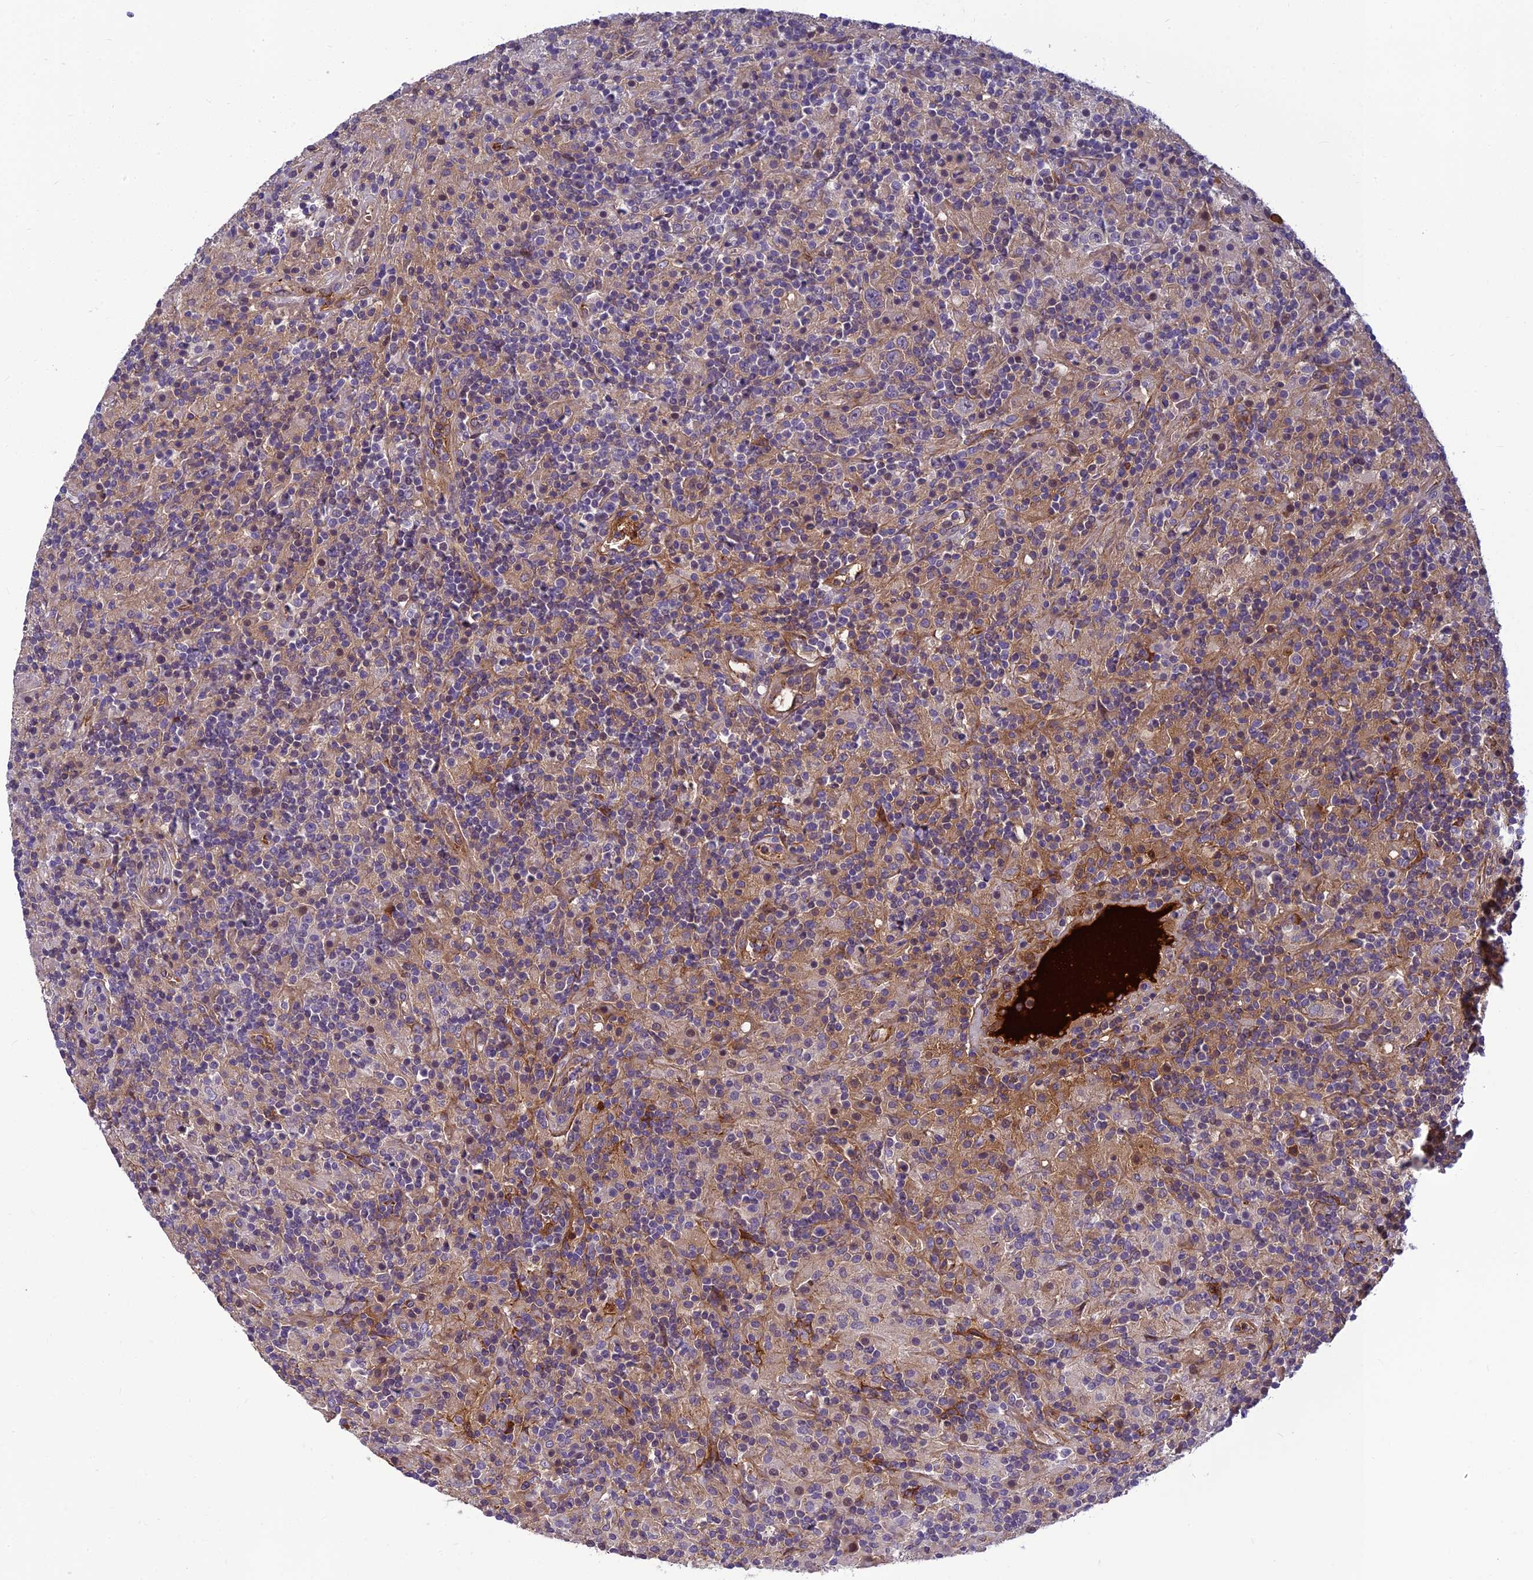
{"staining": {"intensity": "negative", "quantity": "none", "location": "none"}, "tissue": "lymphoma", "cell_type": "Tumor cells", "image_type": "cancer", "snomed": [{"axis": "morphology", "description": "Hodgkin's disease, NOS"}, {"axis": "topography", "description": "Lymph node"}], "caption": "Protein analysis of Hodgkin's disease exhibits no significant expression in tumor cells.", "gene": "CLEC11A", "patient": {"sex": "male", "age": 70}}